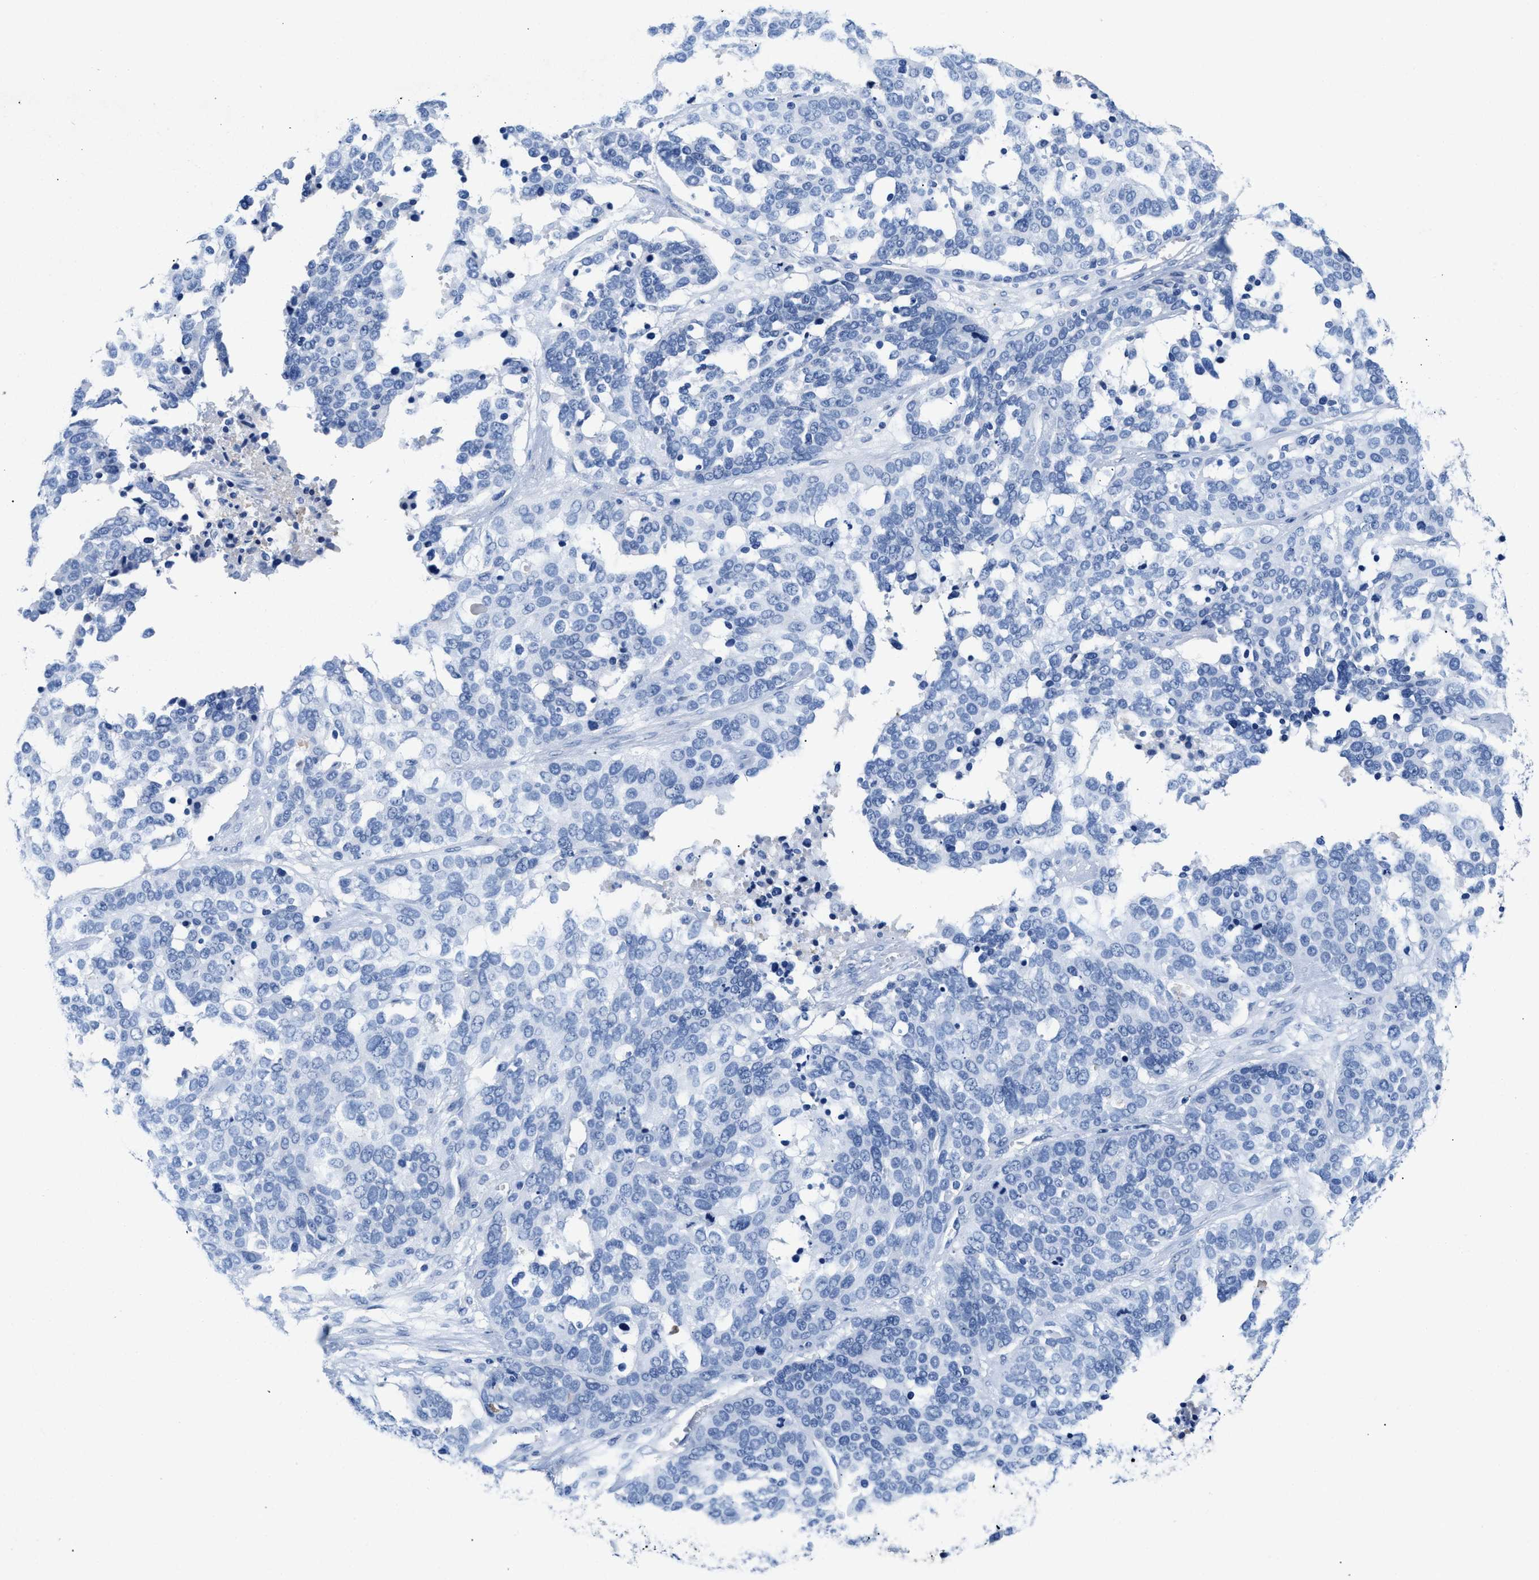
{"staining": {"intensity": "negative", "quantity": "none", "location": "none"}, "tissue": "ovarian cancer", "cell_type": "Tumor cells", "image_type": "cancer", "snomed": [{"axis": "morphology", "description": "Cystadenocarcinoma, serous, NOS"}, {"axis": "topography", "description": "Ovary"}], "caption": "A photomicrograph of human ovarian cancer is negative for staining in tumor cells. The staining is performed using DAB brown chromogen with nuclei counter-stained in using hematoxylin.", "gene": "SLFN13", "patient": {"sex": "female", "age": 44}}